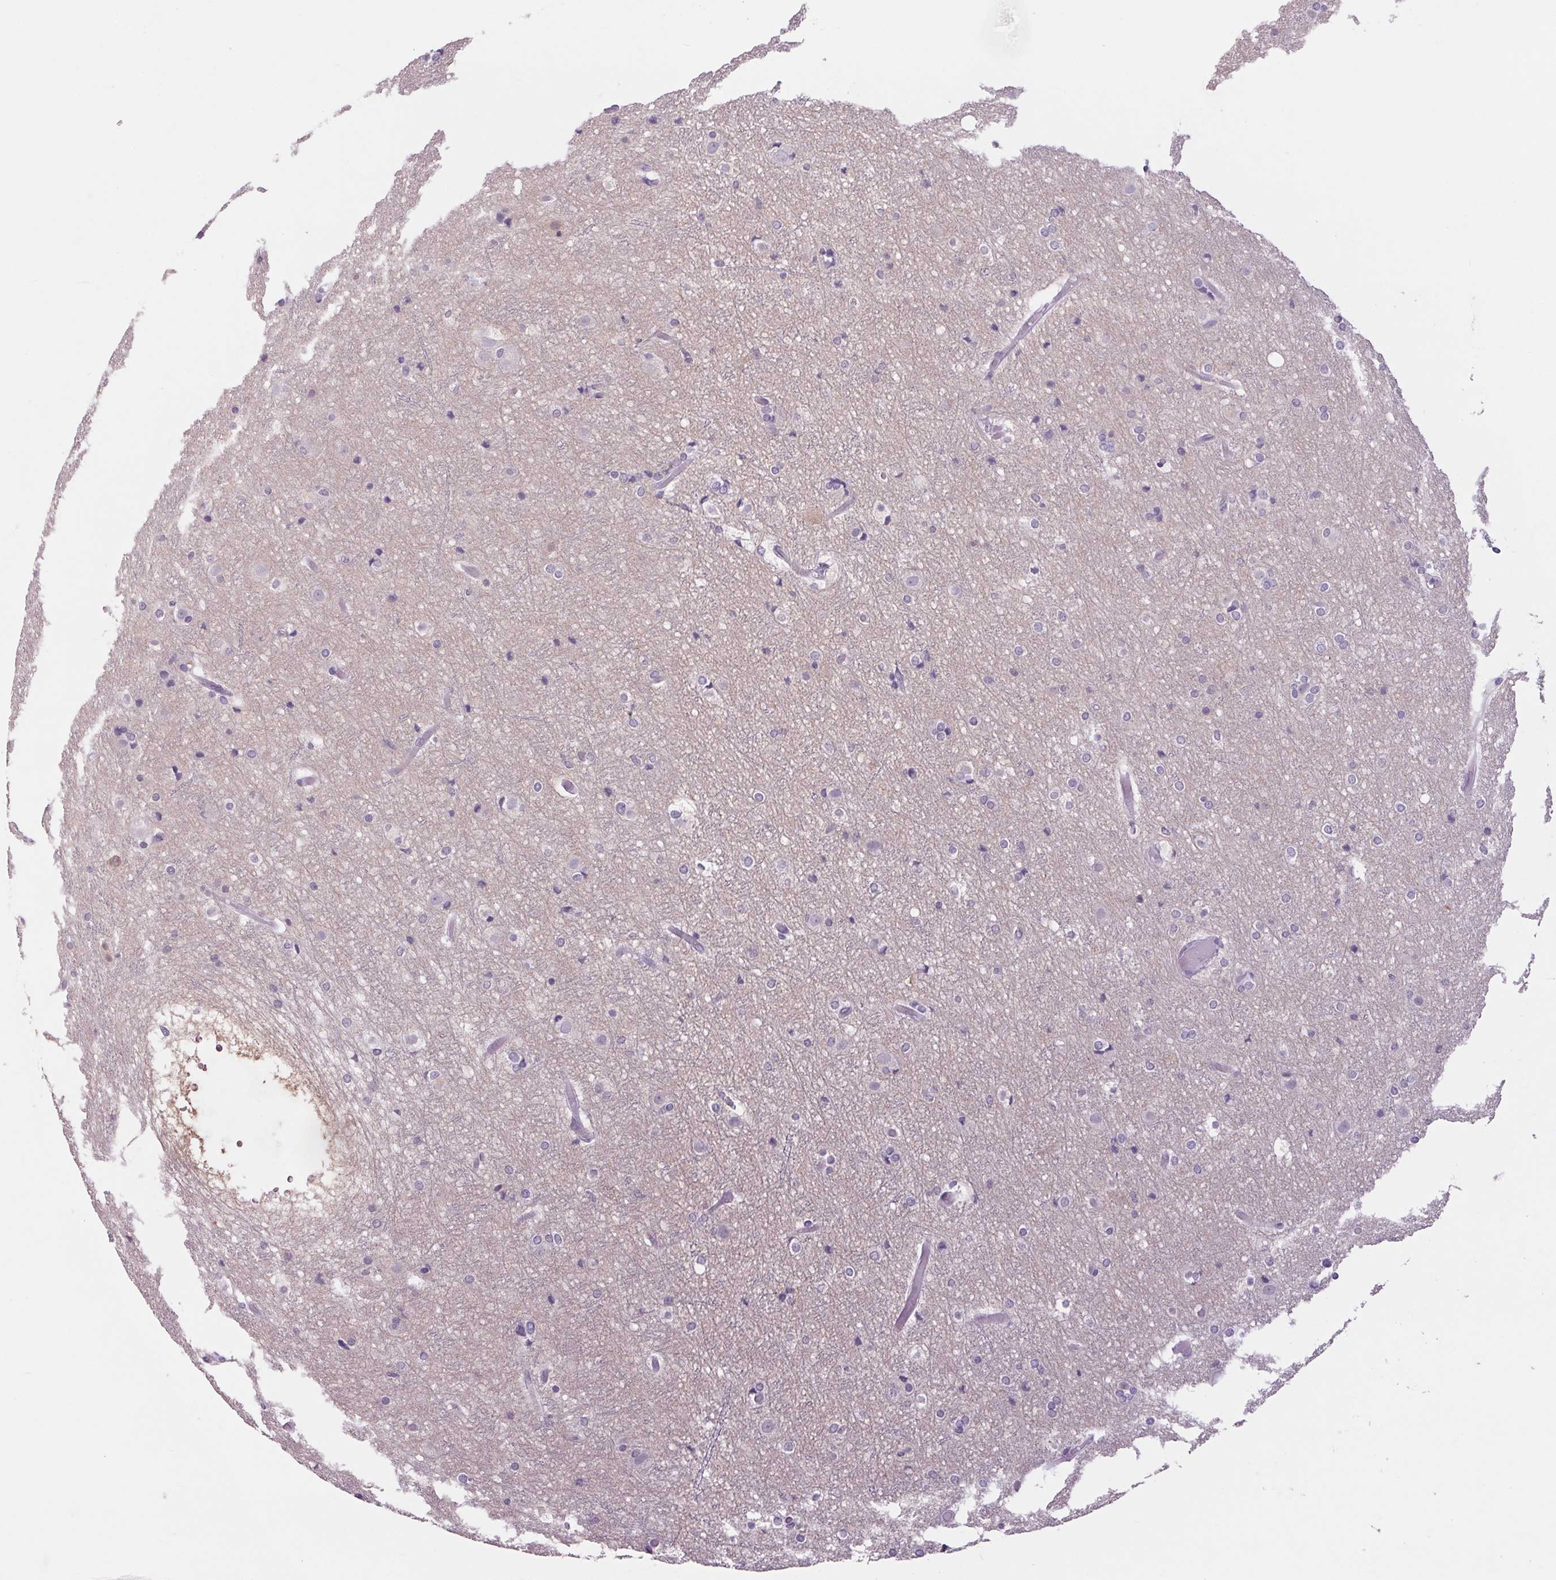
{"staining": {"intensity": "negative", "quantity": "none", "location": "none"}, "tissue": "cerebral cortex", "cell_type": "Endothelial cells", "image_type": "normal", "snomed": [{"axis": "morphology", "description": "Normal tissue, NOS"}, {"axis": "topography", "description": "Cerebral cortex"}], "caption": "This is a image of immunohistochemistry staining of normal cerebral cortex, which shows no staining in endothelial cells.", "gene": "PPP1R1A", "patient": {"sex": "female", "age": 52}}